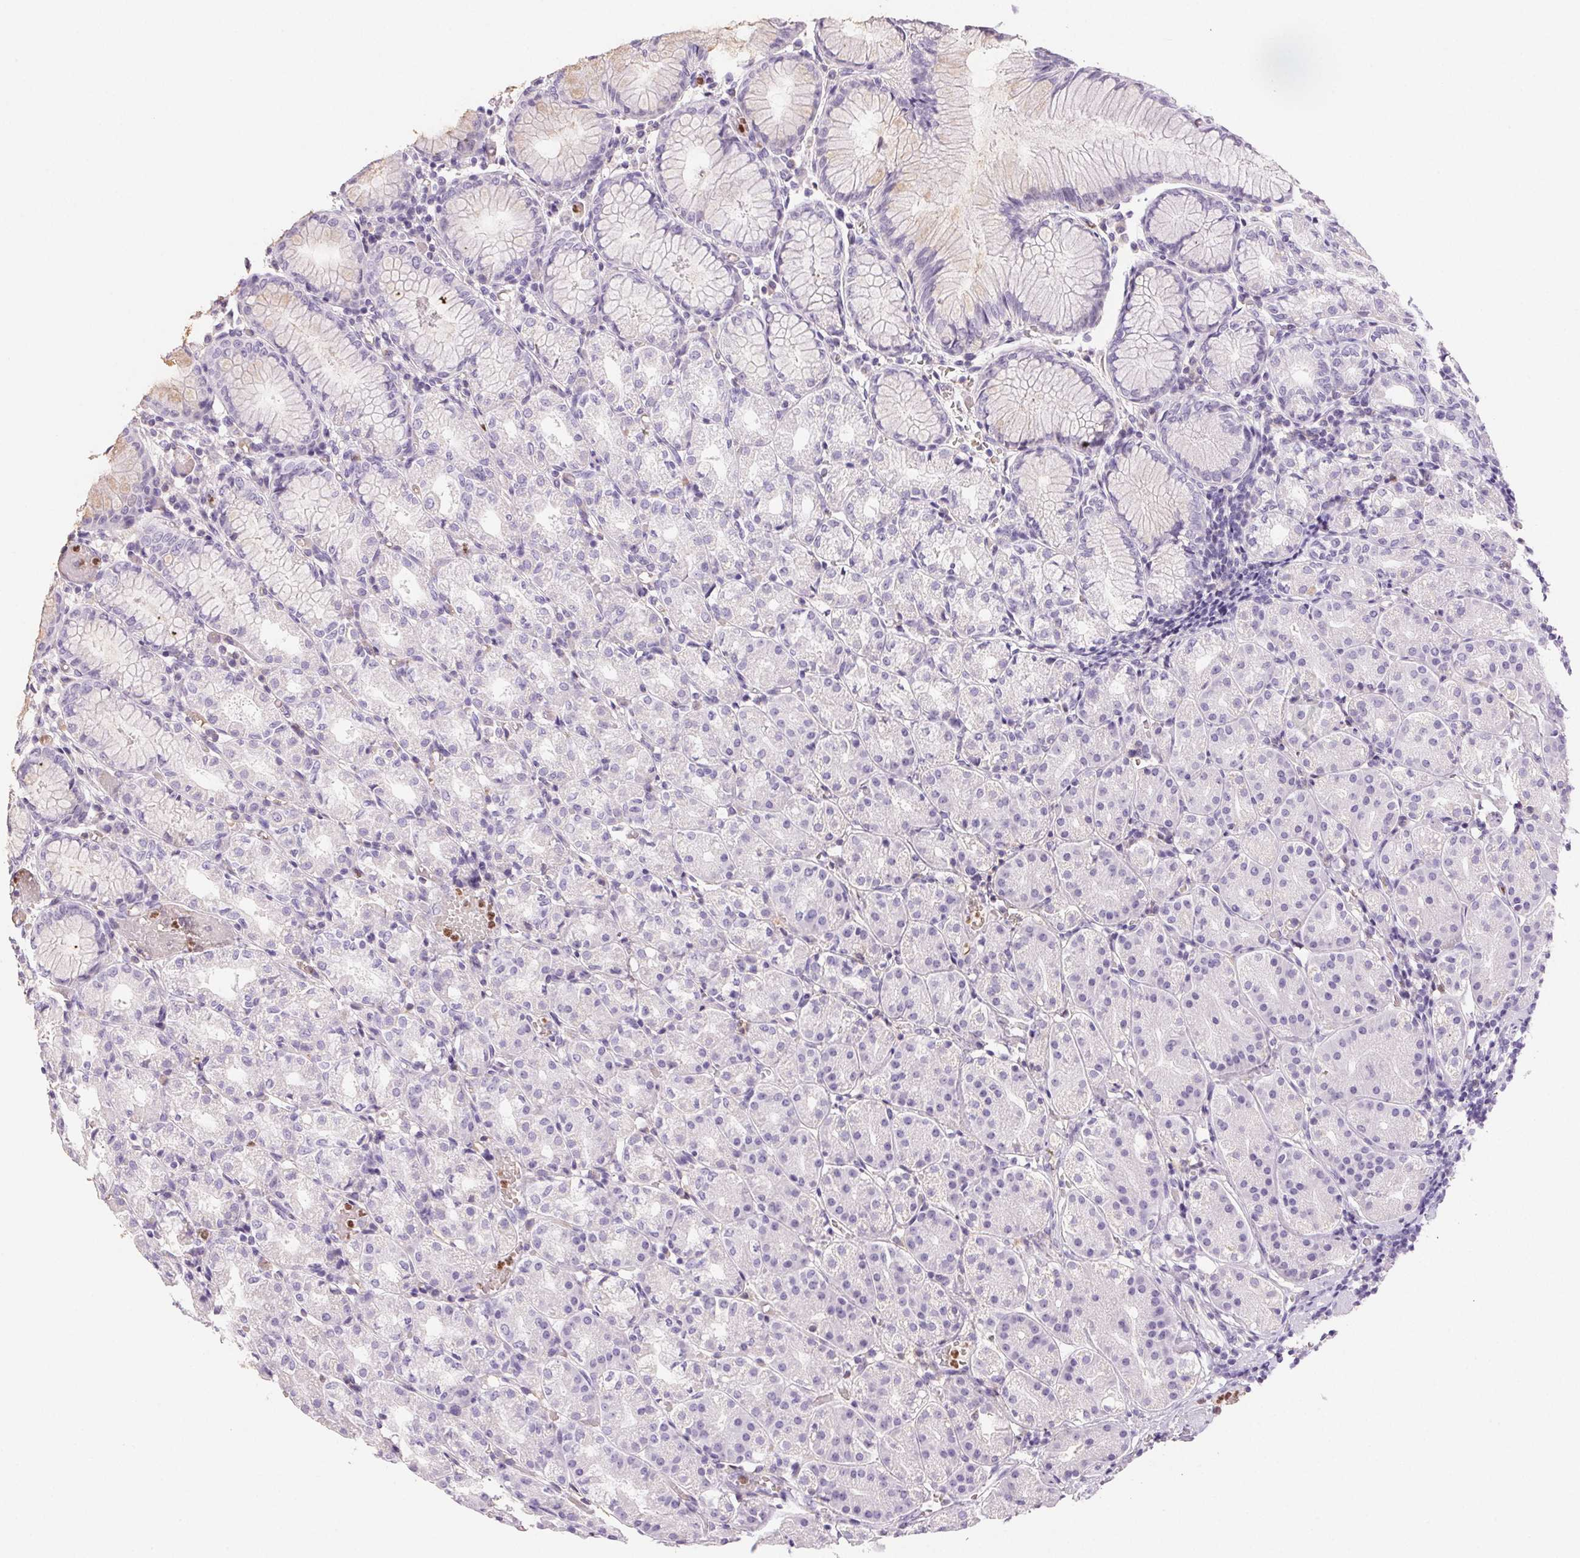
{"staining": {"intensity": "negative", "quantity": "none", "location": "none"}, "tissue": "stomach", "cell_type": "Glandular cells", "image_type": "normal", "snomed": [{"axis": "morphology", "description": "Normal tissue, NOS"}, {"axis": "topography", "description": "Stomach"}], "caption": "DAB (3,3'-diaminobenzidine) immunohistochemical staining of normal stomach displays no significant expression in glandular cells.", "gene": "PADI4", "patient": {"sex": "female", "age": 57}}